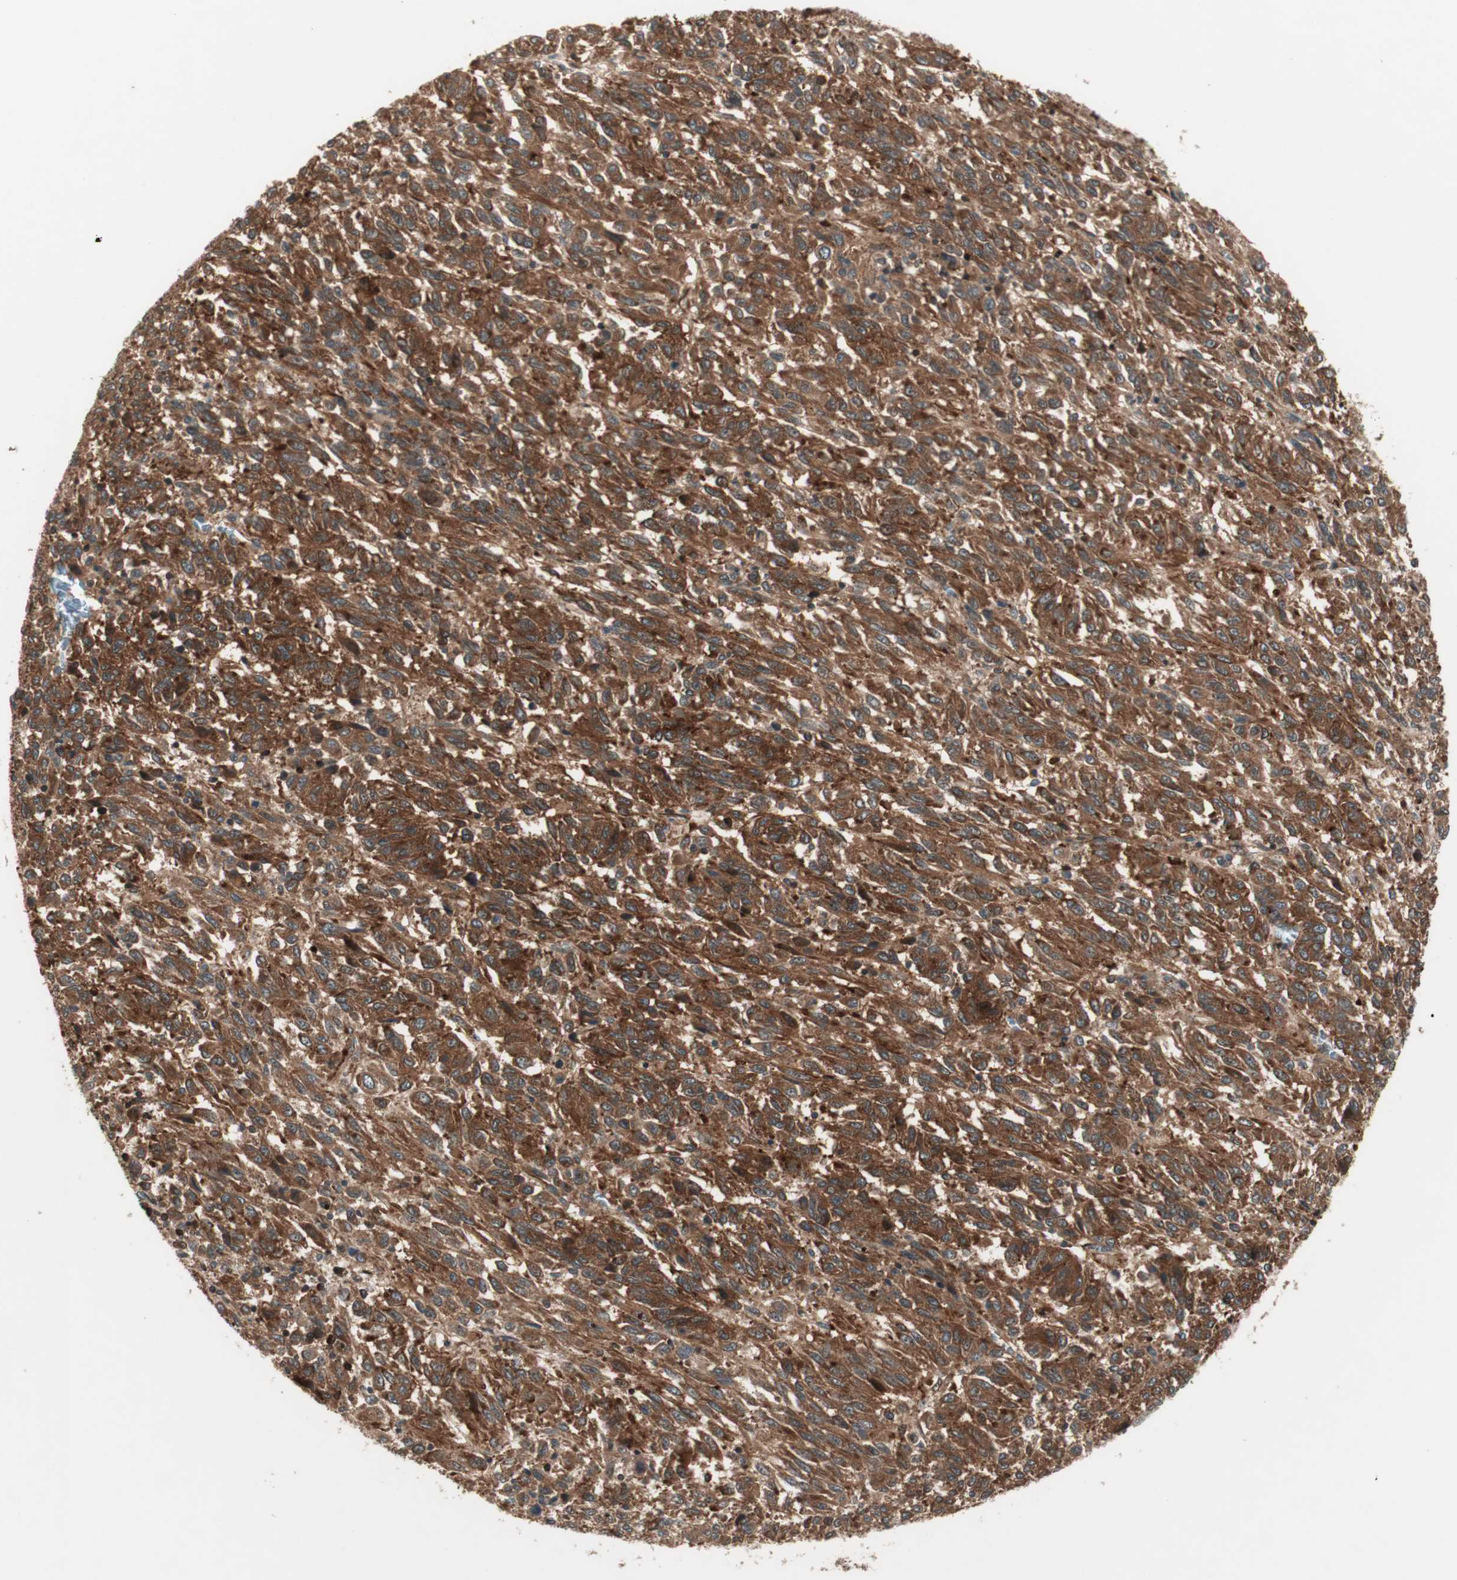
{"staining": {"intensity": "strong", "quantity": ">75%", "location": "cytoplasmic/membranous"}, "tissue": "melanoma", "cell_type": "Tumor cells", "image_type": "cancer", "snomed": [{"axis": "morphology", "description": "Malignant melanoma, Metastatic site"}, {"axis": "topography", "description": "Lung"}], "caption": "Melanoma tissue displays strong cytoplasmic/membranous staining in approximately >75% of tumor cells, visualized by immunohistochemistry.", "gene": "PRKG2", "patient": {"sex": "male", "age": 64}}